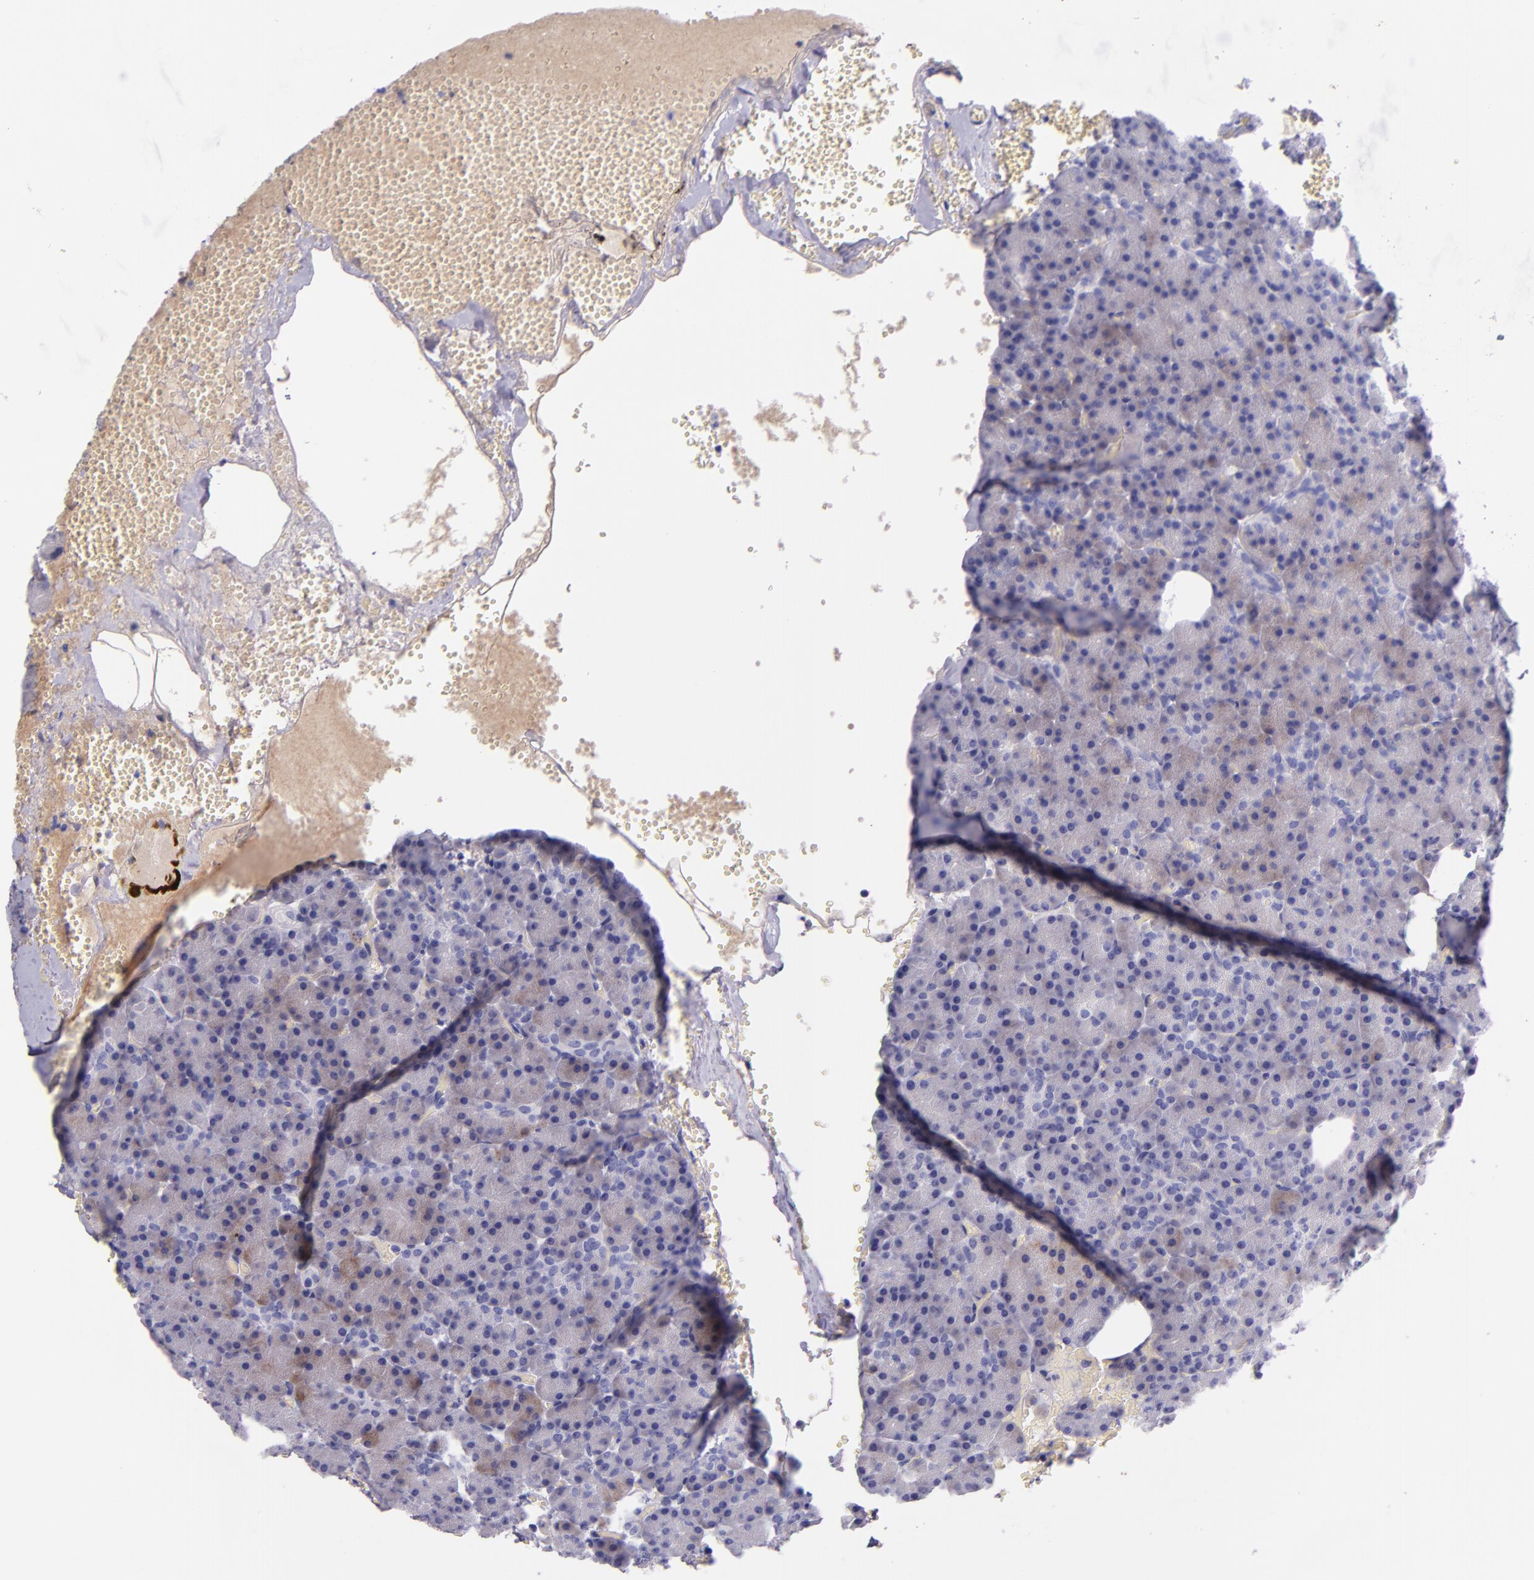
{"staining": {"intensity": "weak", "quantity": "<25%", "location": "cytoplasmic/membranous"}, "tissue": "pancreas", "cell_type": "Exocrine glandular cells", "image_type": "normal", "snomed": [{"axis": "morphology", "description": "Normal tissue, NOS"}, {"axis": "topography", "description": "Pancreas"}], "caption": "The image shows no significant expression in exocrine glandular cells of pancreas. Nuclei are stained in blue.", "gene": "KNG1", "patient": {"sex": "female", "age": 35}}